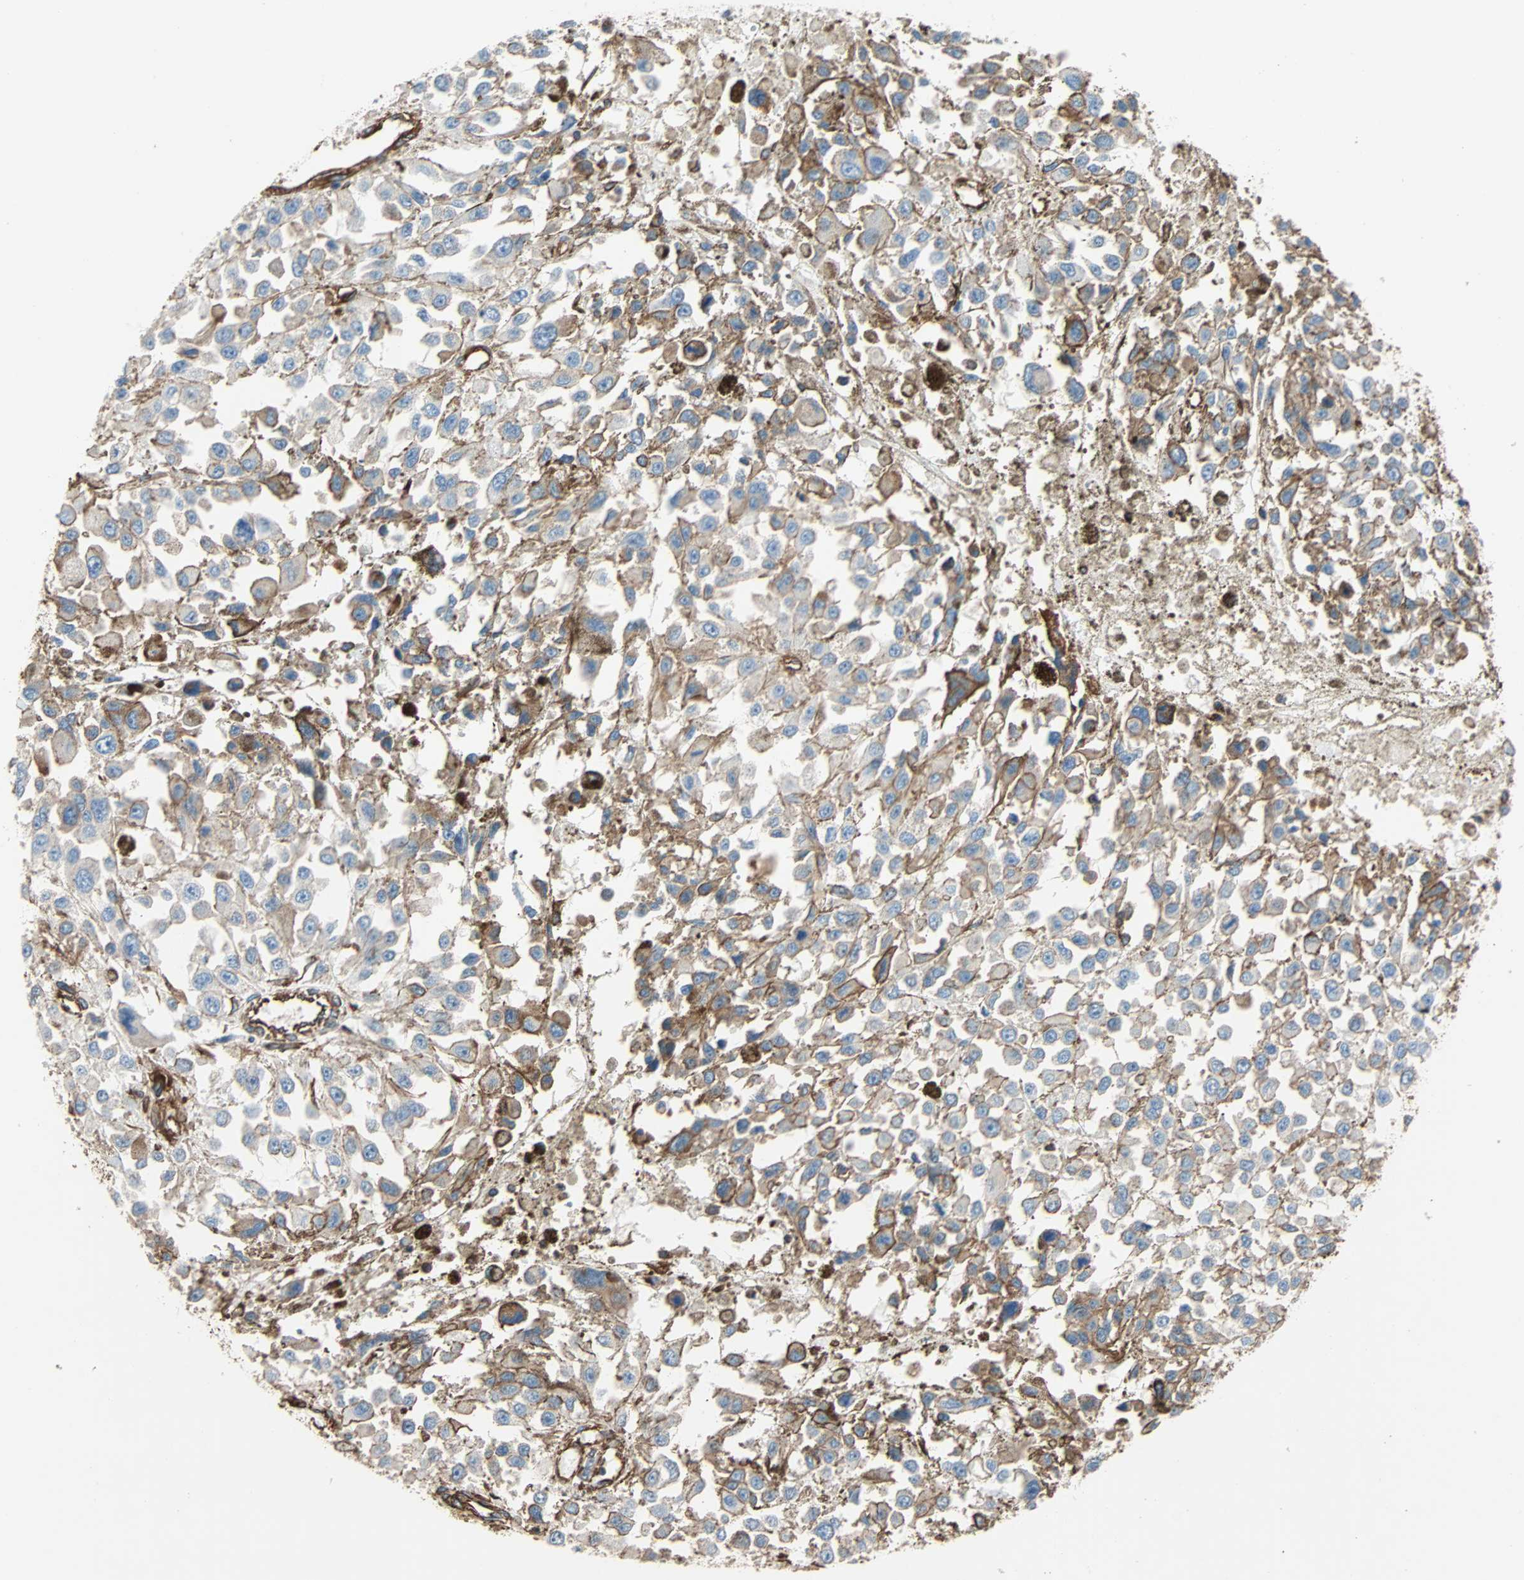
{"staining": {"intensity": "negative", "quantity": "none", "location": "none"}, "tissue": "melanoma", "cell_type": "Tumor cells", "image_type": "cancer", "snomed": [{"axis": "morphology", "description": "Malignant melanoma, Metastatic site"}, {"axis": "topography", "description": "Lymph node"}], "caption": "Malignant melanoma (metastatic site) stained for a protein using immunohistochemistry (IHC) reveals no expression tumor cells.", "gene": "GALNT10", "patient": {"sex": "male", "age": 59}}